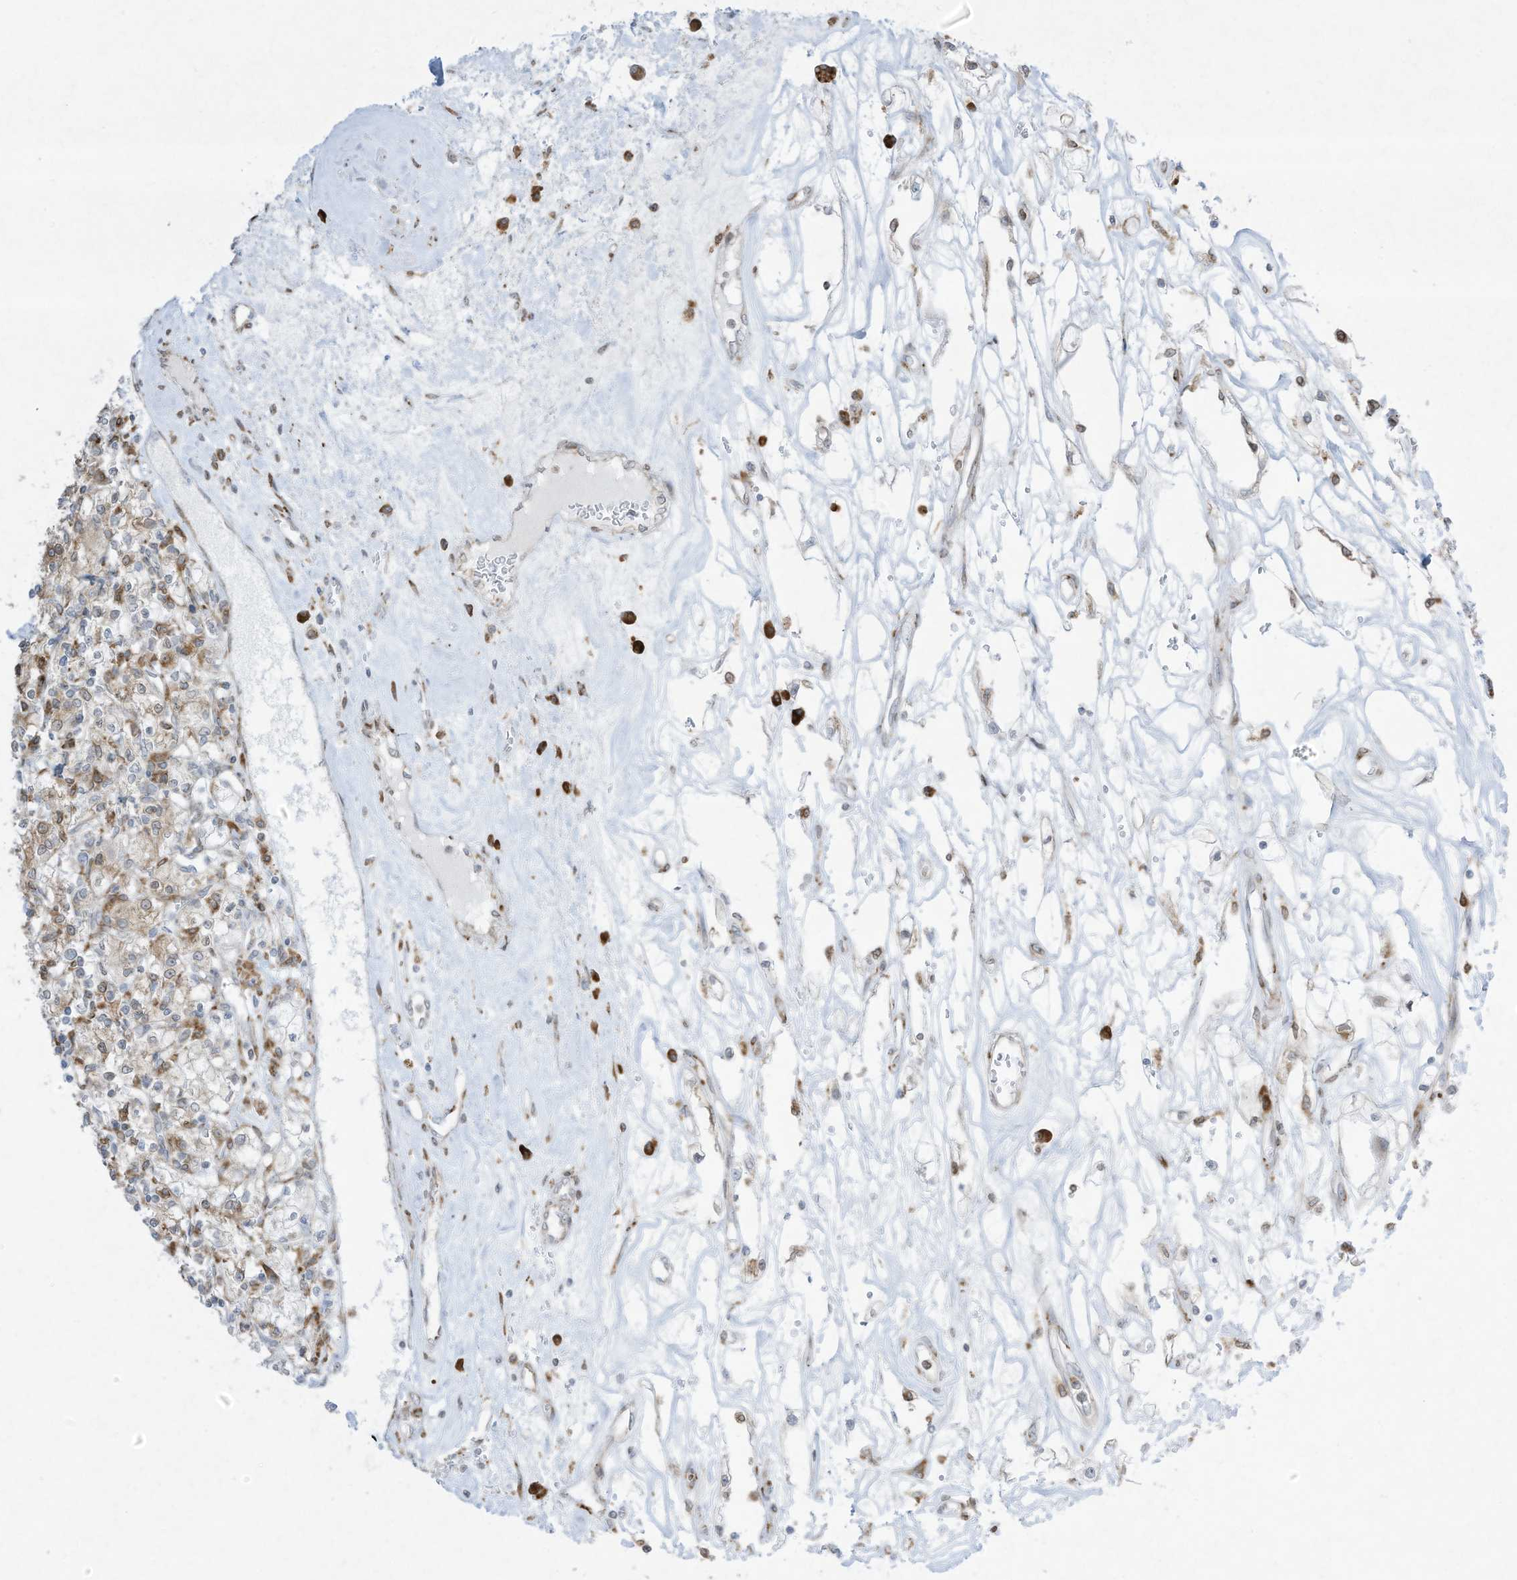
{"staining": {"intensity": "negative", "quantity": "none", "location": "none"}, "tissue": "renal cancer", "cell_type": "Tumor cells", "image_type": "cancer", "snomed": [{"axis": "morphology", "description": "Adenocarcinoma, NOS"}, {"axis": "topography", "description": "Kidney"}], "caption": "Micrograph shows no significant protein positivity in tumor cells of renal cancer.", "gene": "PTK6", "patient": {"sex": "female", "age": 59}}